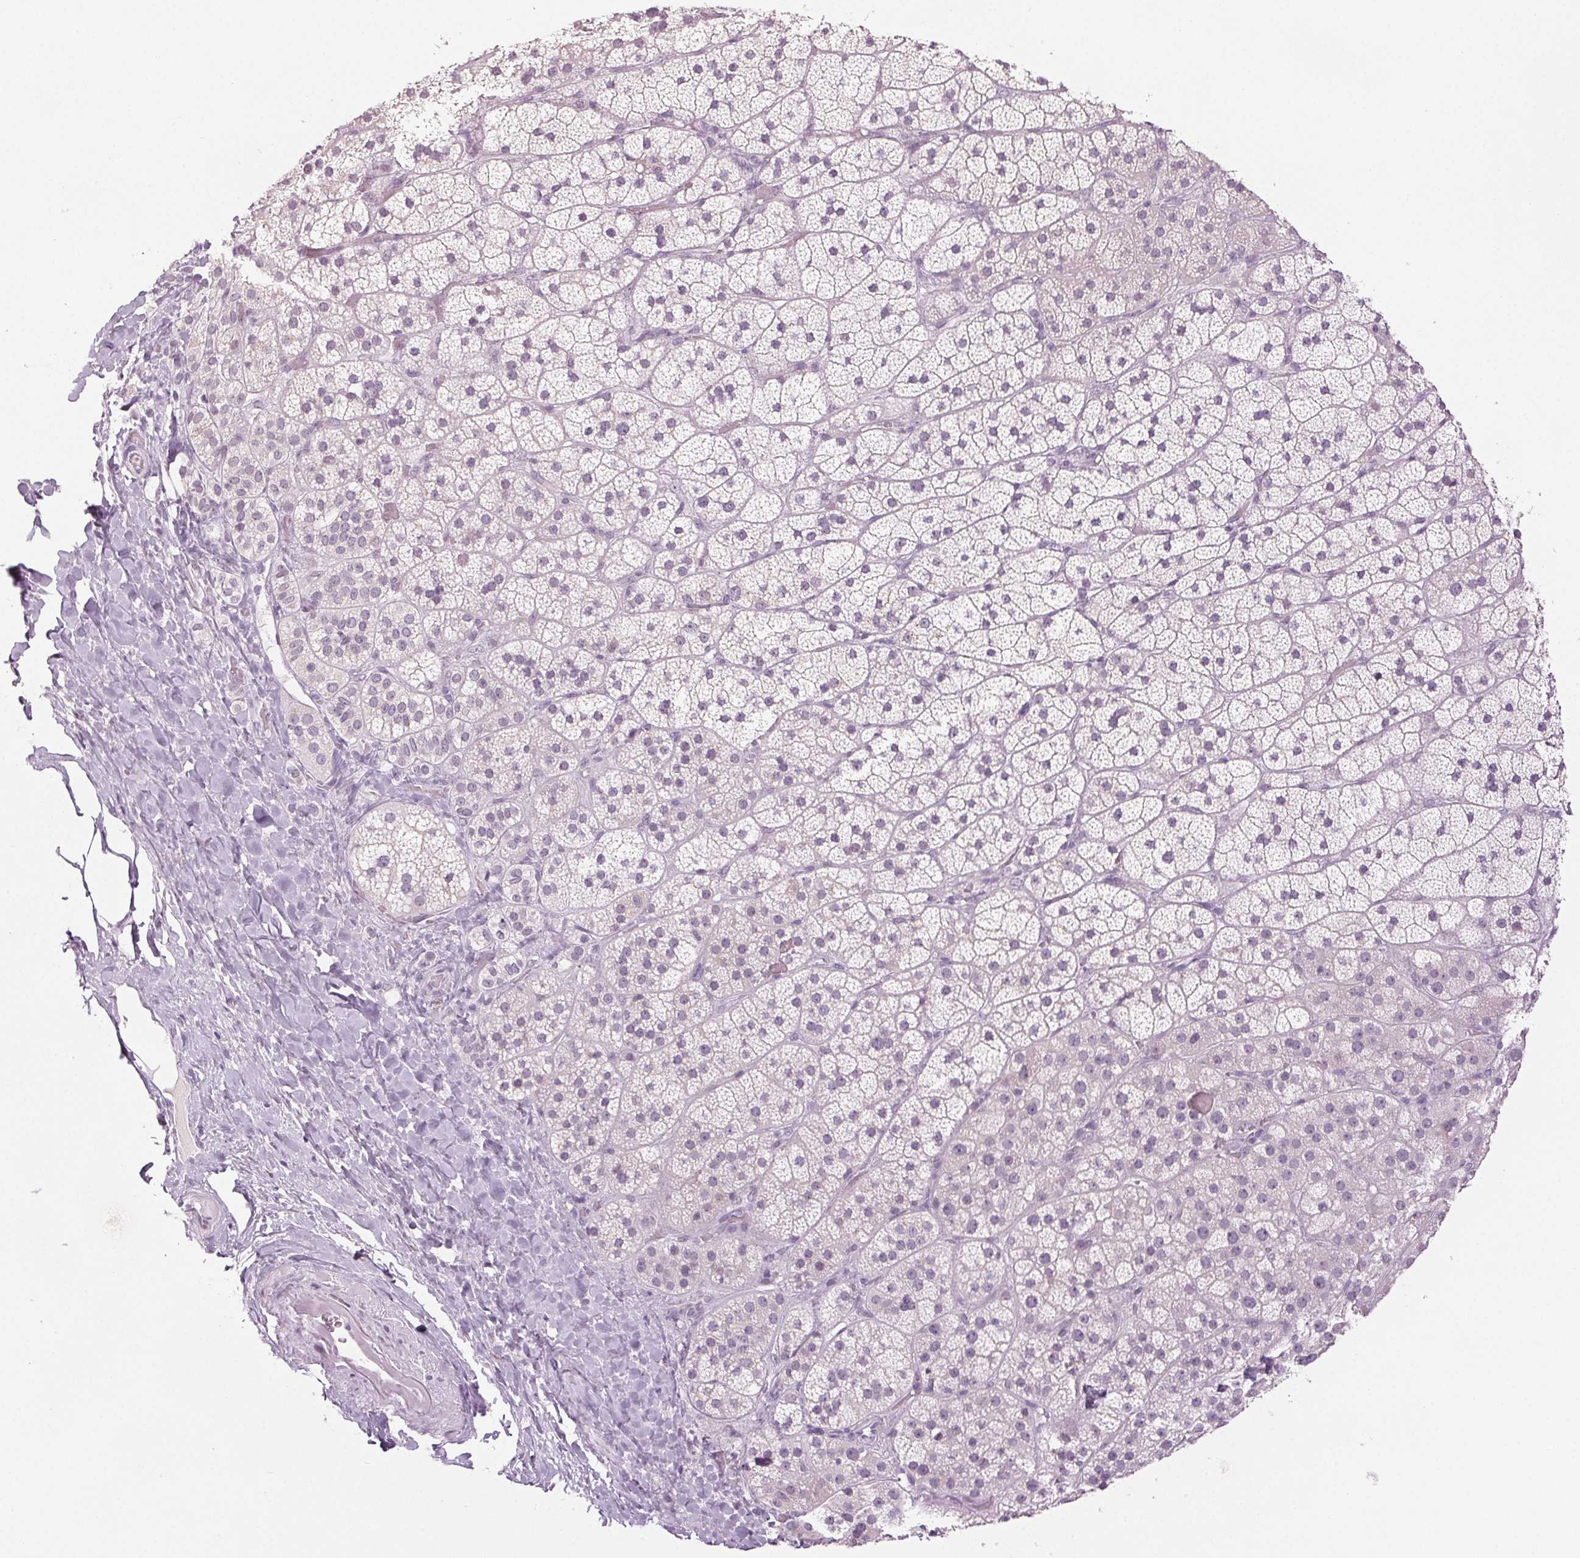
{"staining": {"intensity": "negative", "quantity": "none", "location": "none"}, "tissue": "adrenal gland", "cell_type": "Glandular cells", "image_type": "normal", "snomed": [{"axis": "morphology", "description": "Normal tissue, NOS"}, {"axis": "topography", "description": "Adrenal gland"}], "caption": "Immunohistochemical staining of unremarkable human adrenal gland shows no significant expression in glandular cells. (Brightfield microscopy of DAB (3,3'-diaminobenzidine) IHC at high magnification).", "gene": "DNAJC6", "patient": {"sex": "male", "age": 57}}